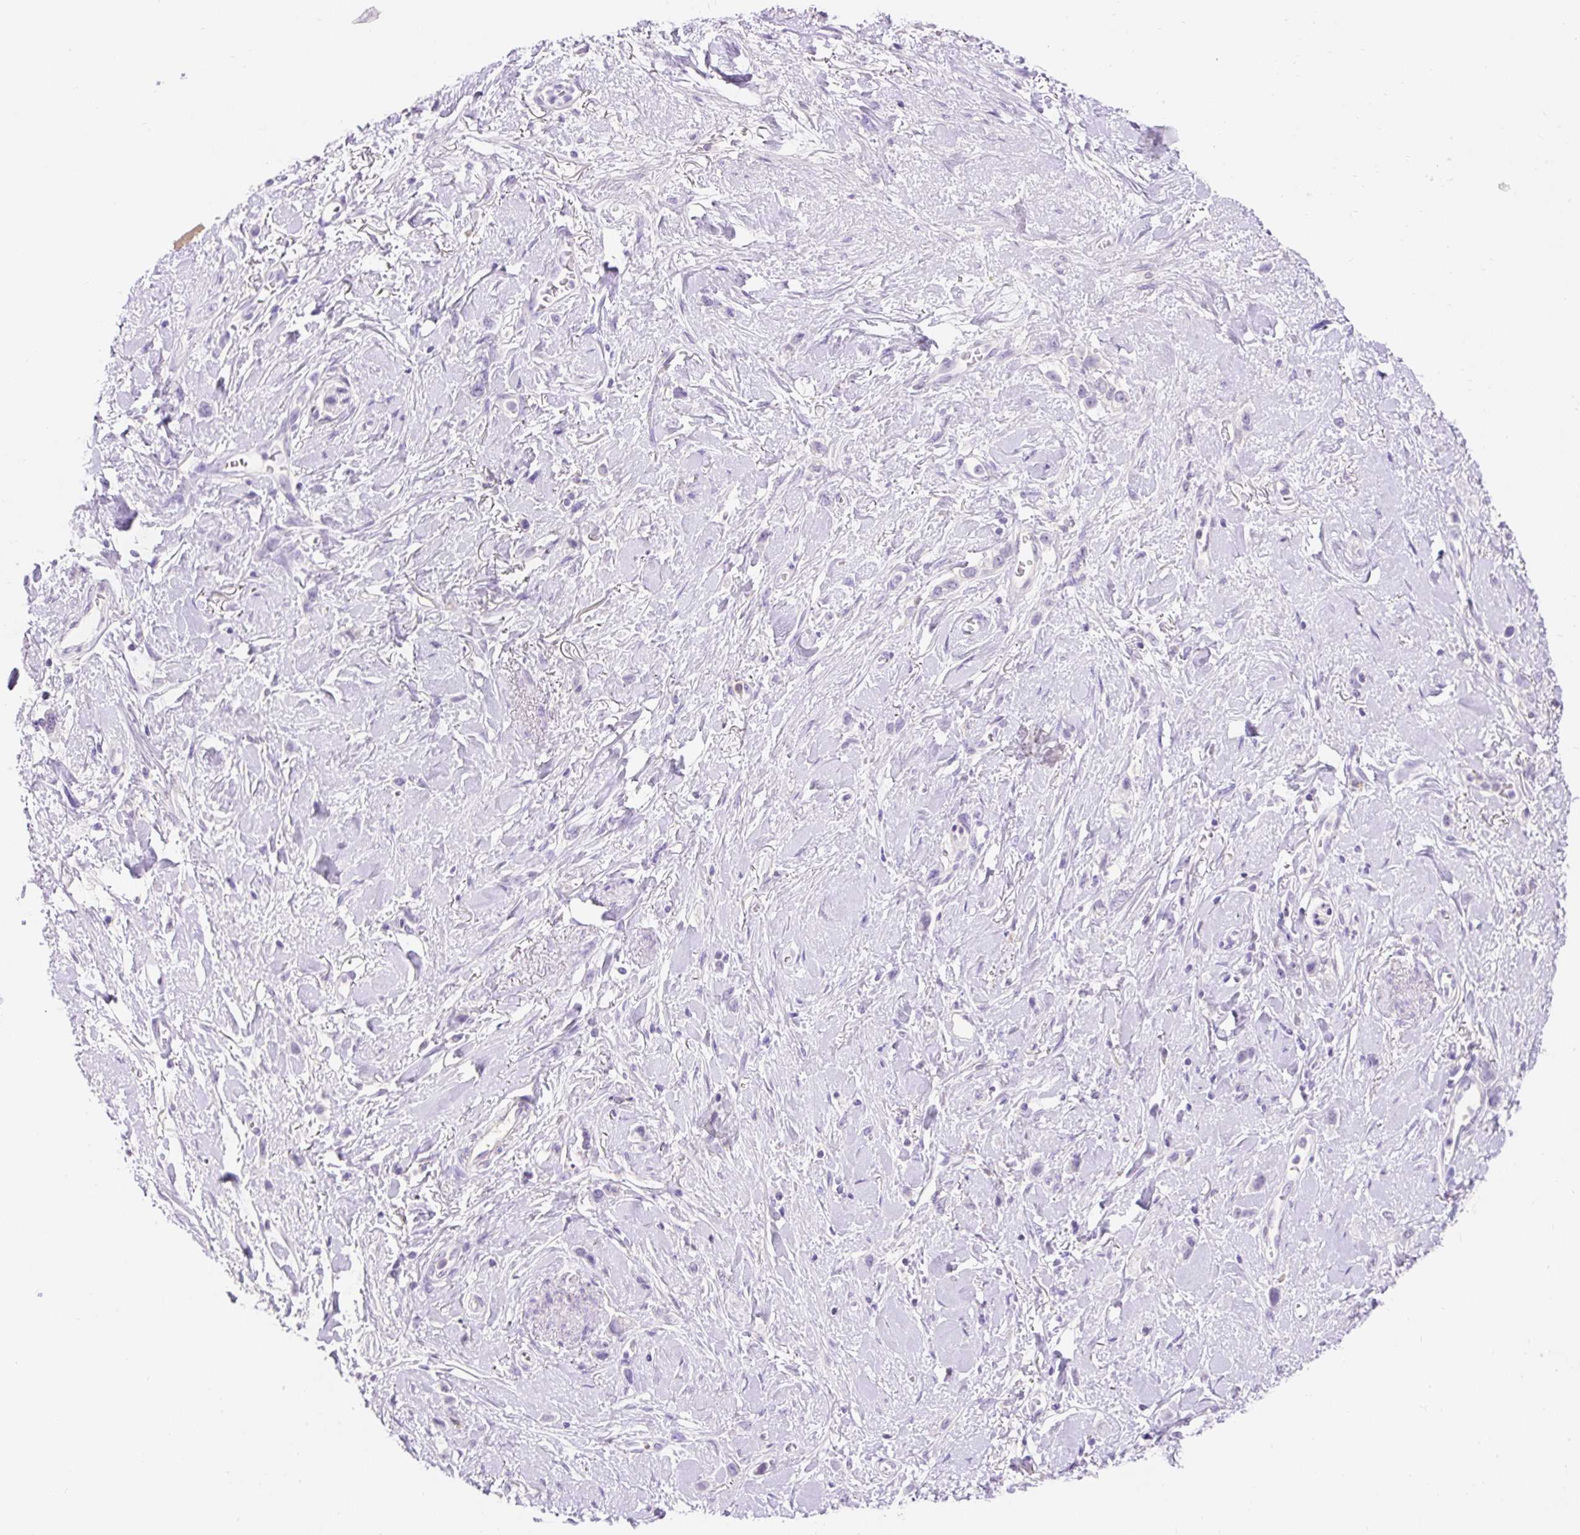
{"staining": {"intensity": "negative", "quantity": "none", "location": "none"}, "tissue": "stomach cancer", "cell_type": "Tumor cells", "image_type": "cancer", "snomed": [{"axis": "morphology", "description": "Adenocarcinoma, NOS"}, {"axis": "topography", "description": "Stomach"}], "caption": "High magnification brightfield microscopy of stomach adenocarcinoma stained with DAB (3,3'-diaminobenzidine) (brown) and counterstained with hematoxylin (blue): tumor cells show no significant positivity. Nuclei are stained in blue.", "gene": "TMEM150C", "patient": {"sex": "female", "age": 65}}